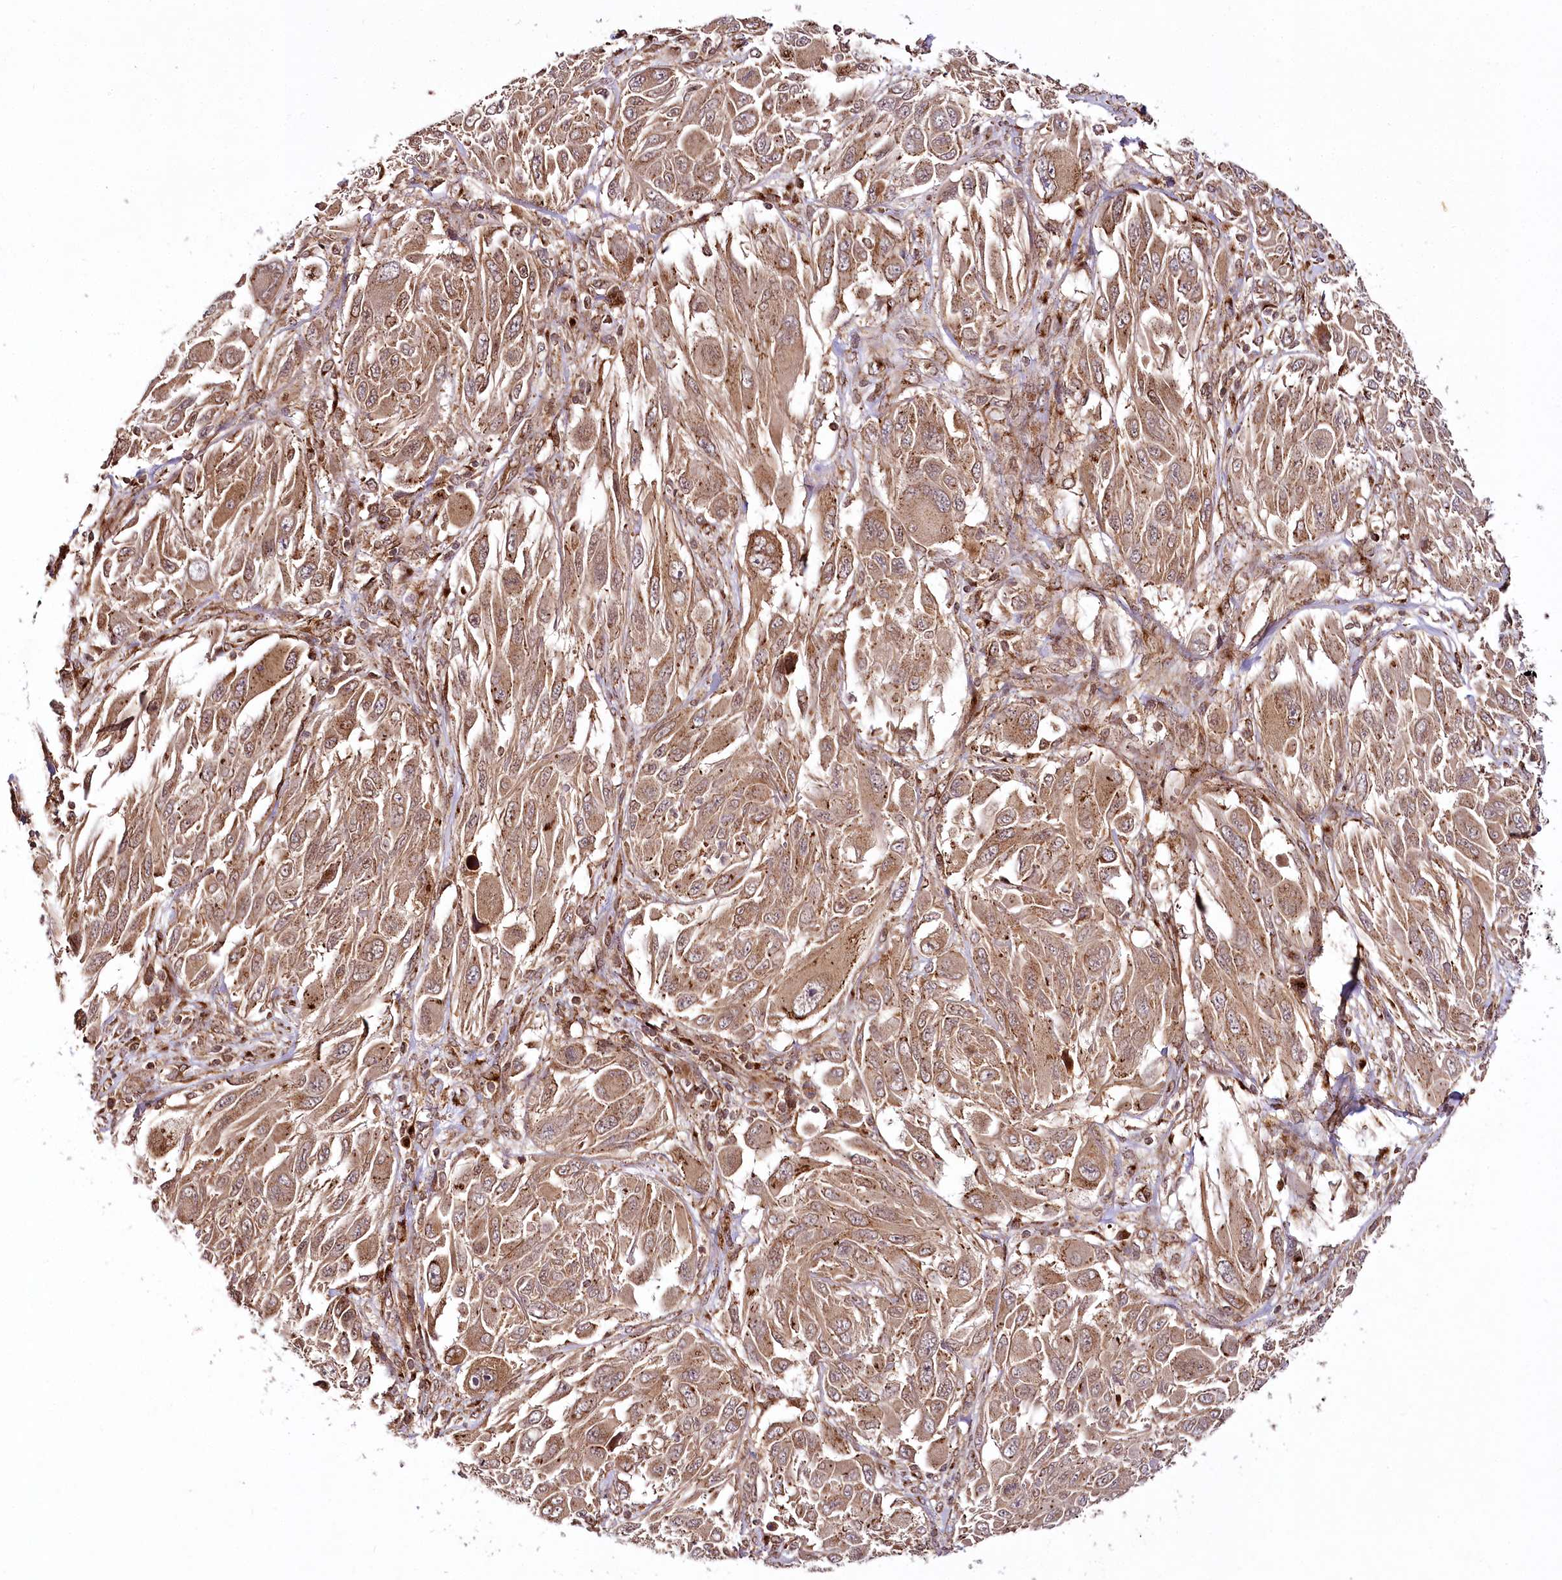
{"staining": {"intensity": "moderate", "quantity": ">75%", "location": "cytoplasmic/membranous"}, "tissue": "melanoma", "cell_type": "Tumor cells", "image_type": "cancer", "snomed": [{"axis": "morphology", "description": "Malignant melanoma, NOS"}, {"axis": "topography", "description": "Skin"}], "caption": "This photomicrograph exhibits immunohistochemistry staining of human melanoma, with medium moderate cytoplasmic/membranous staining in approximately >75% of tumor cells.", "gene": "COPG1", "patient": {"sex": "female", "age": 91}}